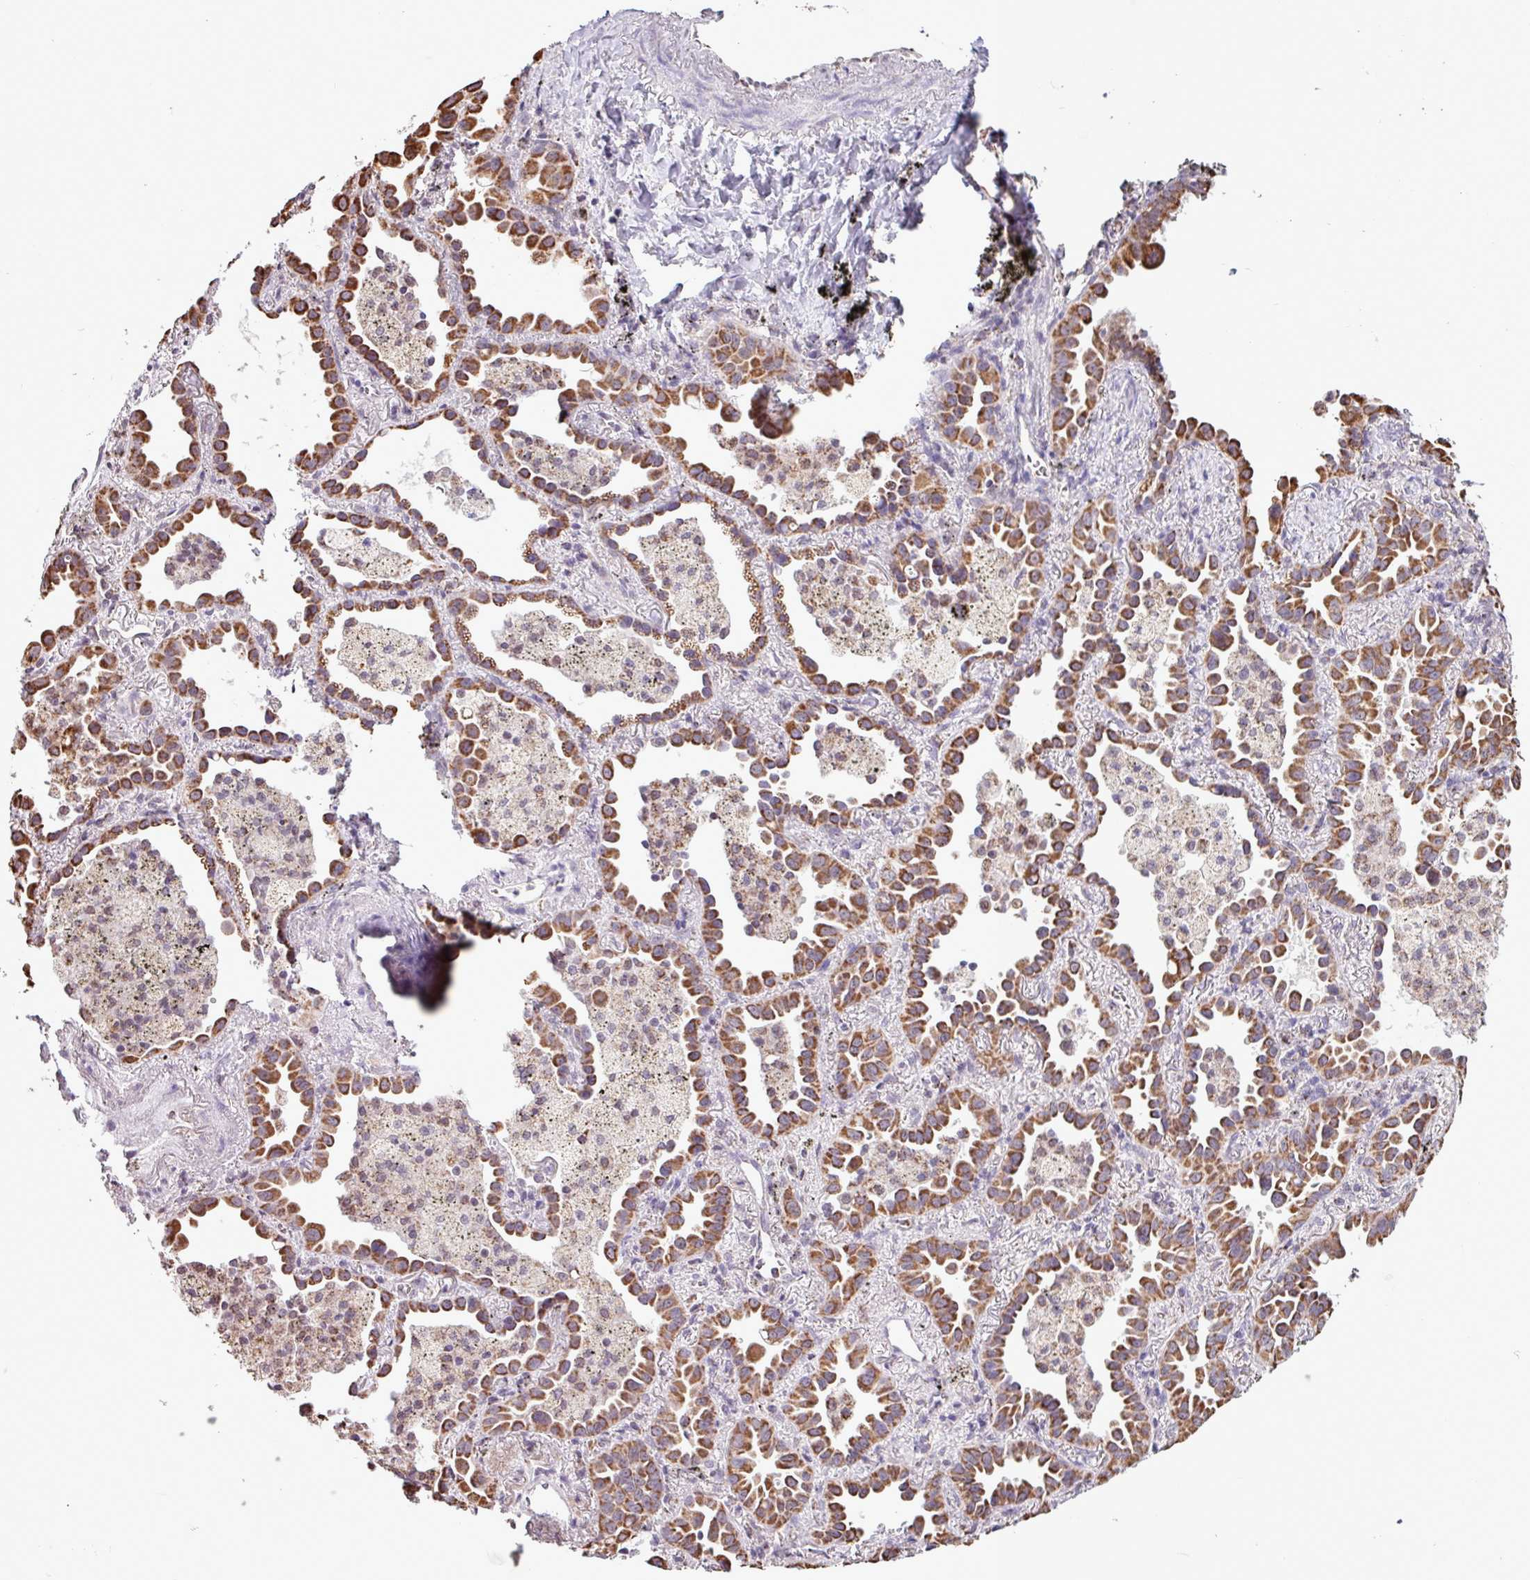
{"staining": {"intensity": "strong", "quantity": ">75%", "location": "cytoplasmic/membranous"}, "tissue": "lung cancer", "cell_type": "Tumor cells", "image_type": "cancer", "snomed": [{"axis": "morphology", "description": "Adenocarcinoma, NOS"}, {"axis": "topography", "description": "Lung"}], "caption": "Immunohistochemistry (IHC) photomicrograph of neoplastic tissue: adenocarcinoma (lung) stained using immunohistochemistry (IHC) exhibits high levels of strong protein expression localized specifically in the cytoplasmic/membranous of tumor cells, appearing as a cytoplasmic/membranous brown color.", "gene": "ALG8", "patient": {"sex": "male", "age": 68}}